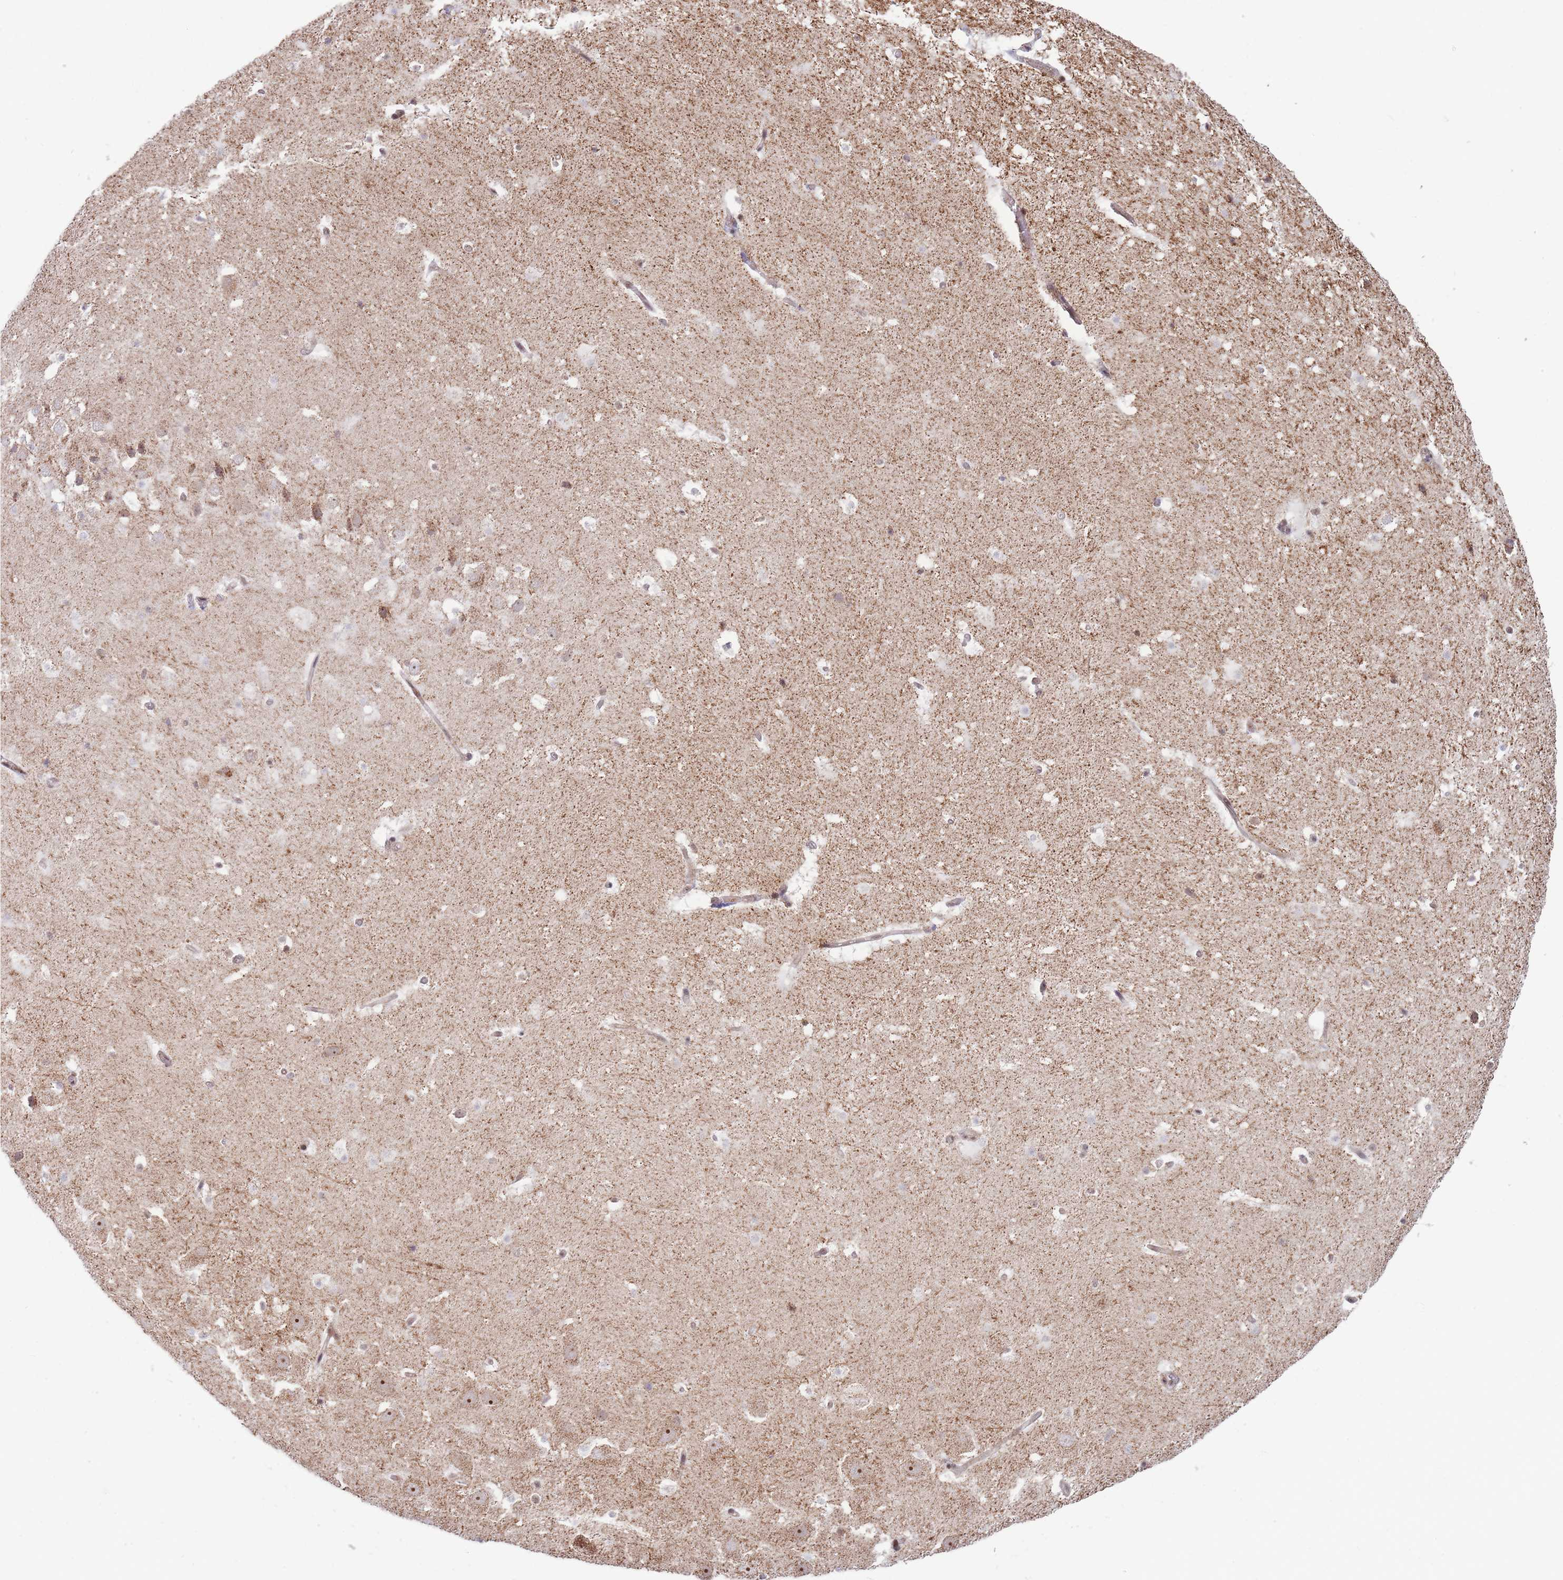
{"staining": {"intensity": "negative", "quantity": "none", "location": "none"}, "tissue": "hippocampus", "cell_type": "Glial cells", "image_type": "normal", "snomed": [{"axis": "morphology", "description": "Normal tissue, NOS"}, {"axis": "topography", "description": "Hippocampus"}], "caption": "DAB immunohistochemical staining of benign human hippocampus shows no significant positivity in glial cells. (Immunohistochemistry (ihc), brightfield microscopy, high magnification).", "gene": "BOD1L1", "patient": {"sex": "male", "age": 37}}